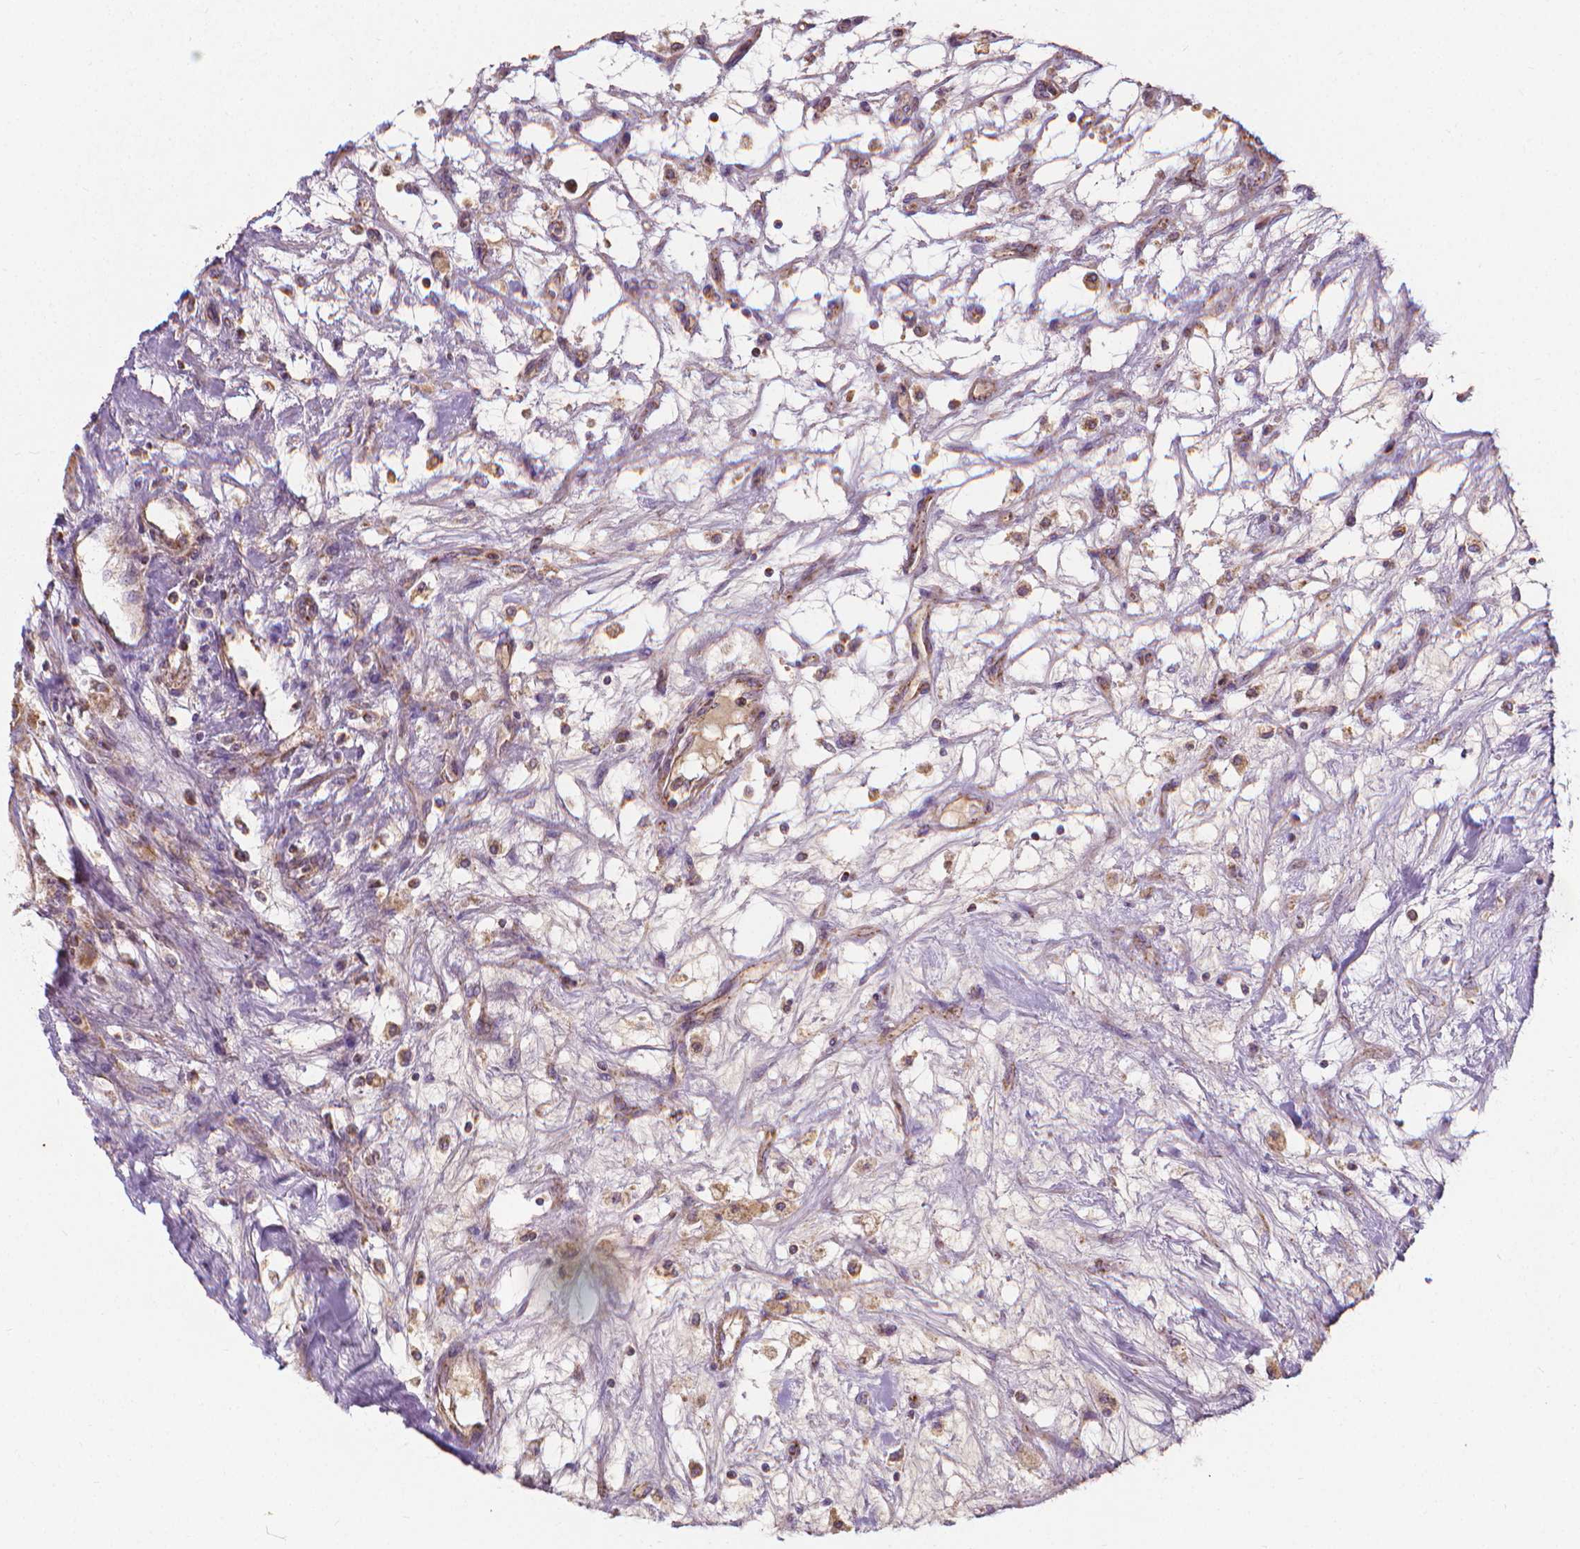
{"staining": {"intensity": "weak", "quantity": "25%-75%", "location": "cytoplasmic/membranous"}, "tissue": "renal cancer", "cell_type": "Tumor cells", "image_type": "cancer", "snomed": [{"axis": "morphology", "description": "Adenocarcinoma, NOS"}, {"axis": "topography", "description": "Kidney"}], "caption": "The immunohistochemical stain shows weak cytoplasmic/membranous expression in tumor cells of adenocarcinoma (renal) tissue.", "gene": "SNCAIP", "patient": {"sex": "female", "age": 63}}